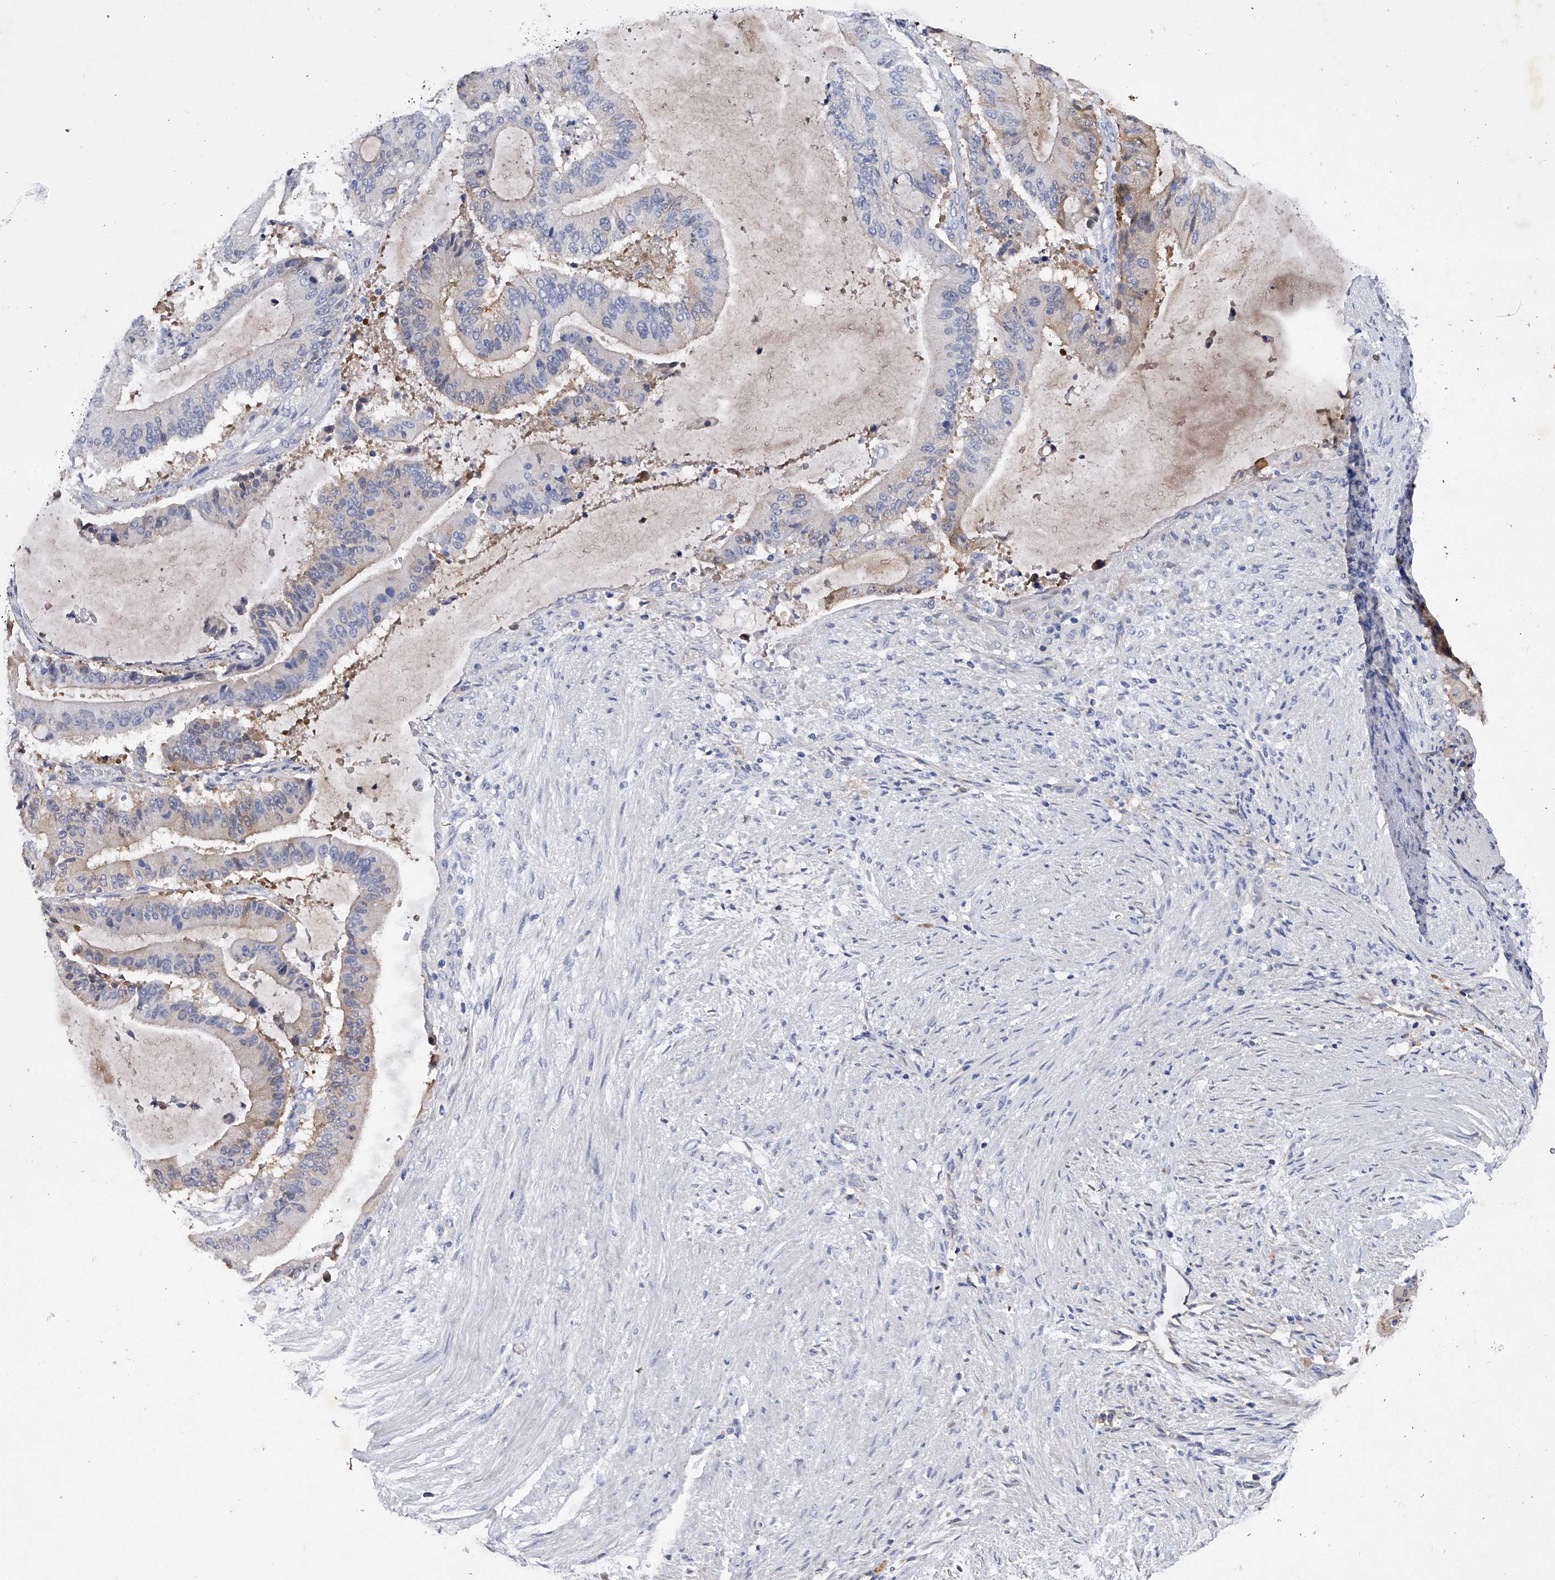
{"staining": {"intensity": "negative", "quantity": "none", "location": "none"}, "tissue": "liver cancer", "cell_type": "Tumor cells", "image_type": "cancer", "snomed": [{"axis": "morphology", "description": "Normal tissue, NOS"}, {"axis": "morphology", "description": "Cholangiocarcinoma"}, {"axis": "topography", "description": "Liver"}, {"axis": "topography", "description": "Peripheral nerve tissue"}], "caption": "DAB (3,3'-diaminobenzidine) immunohistochemical staining of liver cancer (cholangiocarcinoma) reveals no significant staining in tumor cells. (Brightfield microscopy of DAB (3,3'-diaminobenzidine) IHC at high magnification).", "gene": "ASNS", "patient": {"sex": "female", "age": 73}}